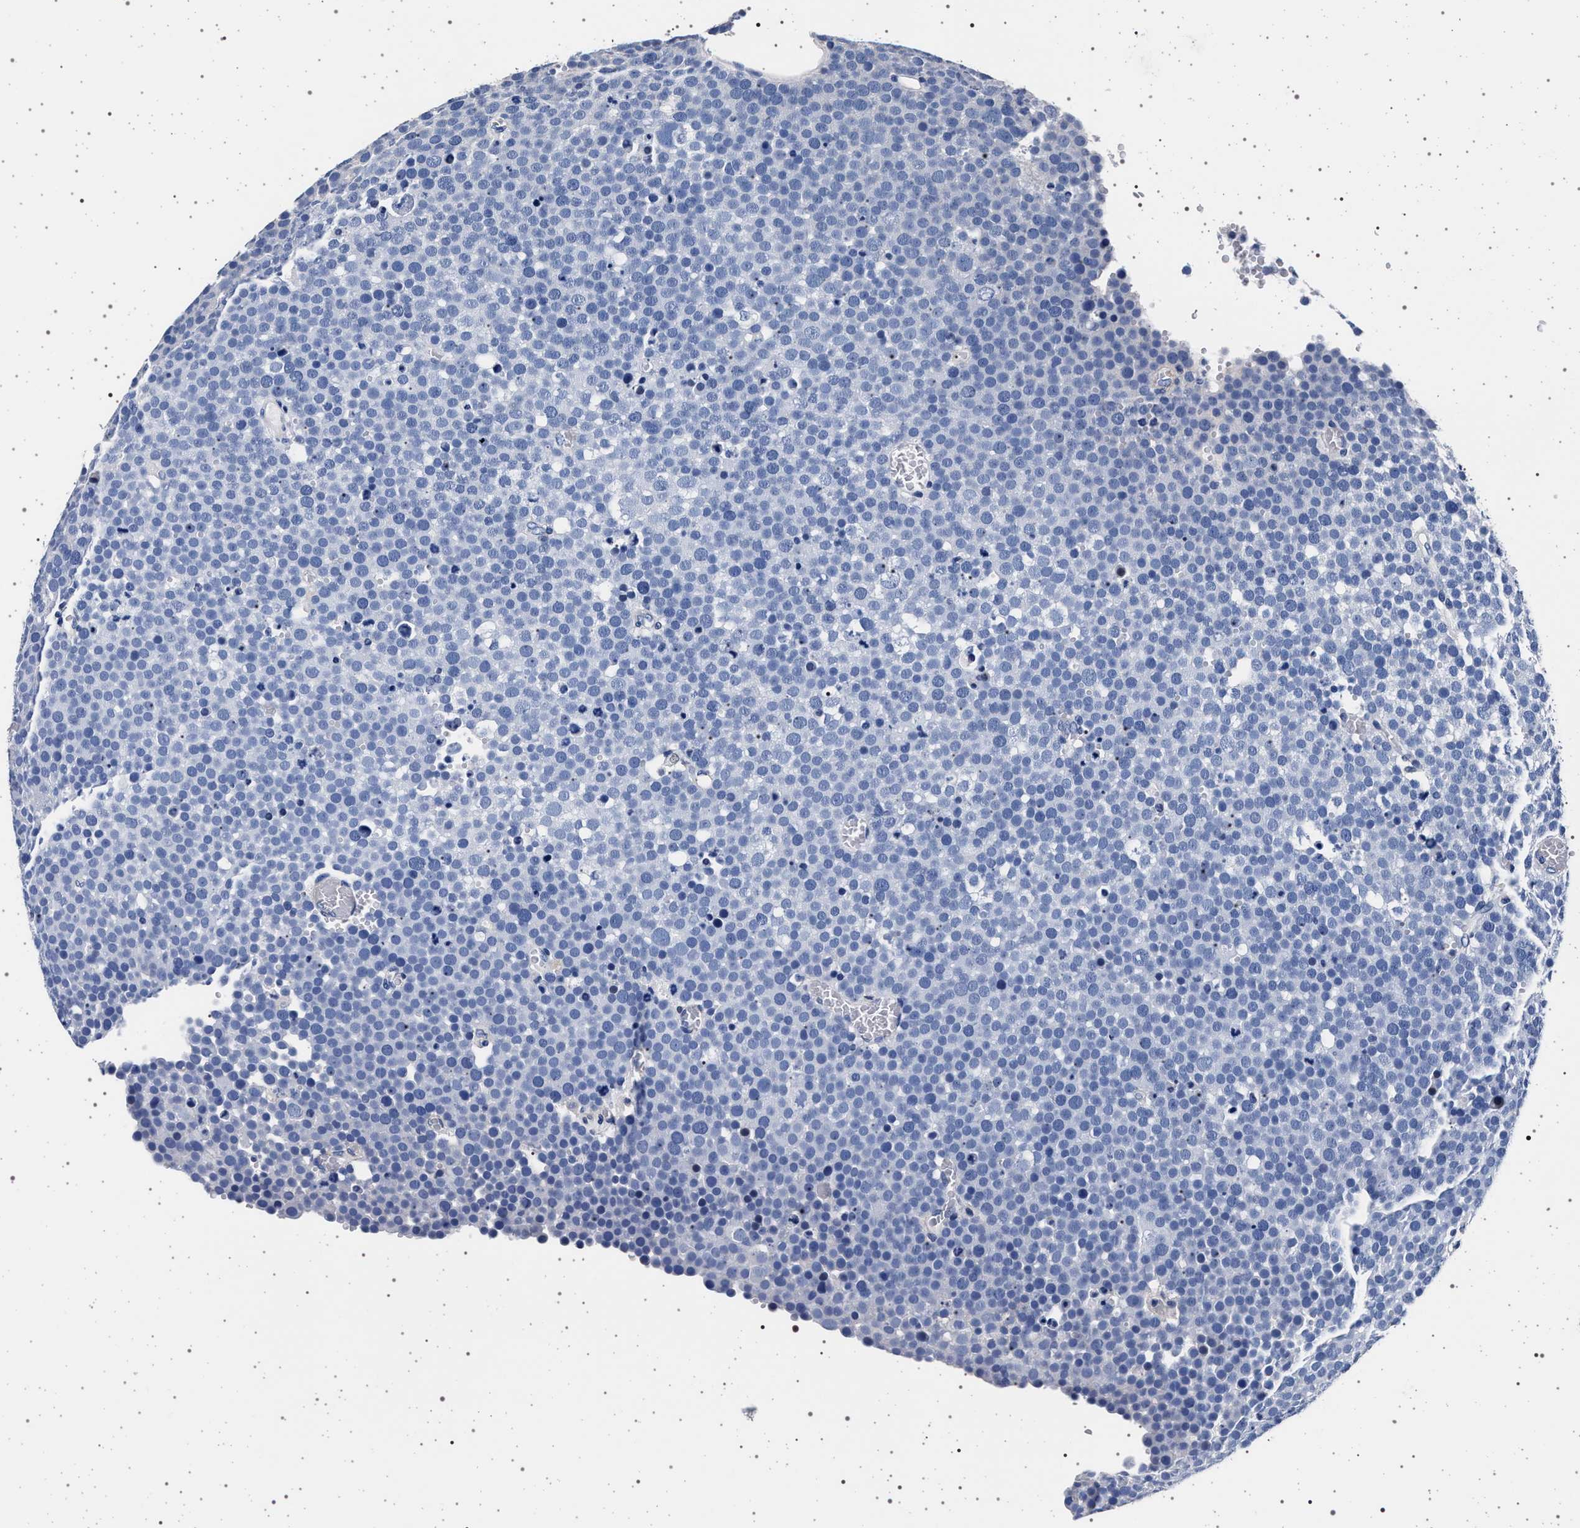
{"staining": {"intensity": "negative", "quantity": "none", "location": "none"}, "tissue": "testis cancer", "cell_type": "Tumor cells", "image_type": "cancer", "snomed": [{"axis": "morphology", "description": "Seminoma, NOS"}, {"axis": "topography", "description": "Testis"}], "caption": "IHC histopathology image of neoplastic tissue: human testis seminoma stained with DAB (3,3'-diaminobenzidine) exhibits no significant protein expression in tumor cells.", "gene": "SLC9A1", "patient": {"sex": "male", "age": 71}}